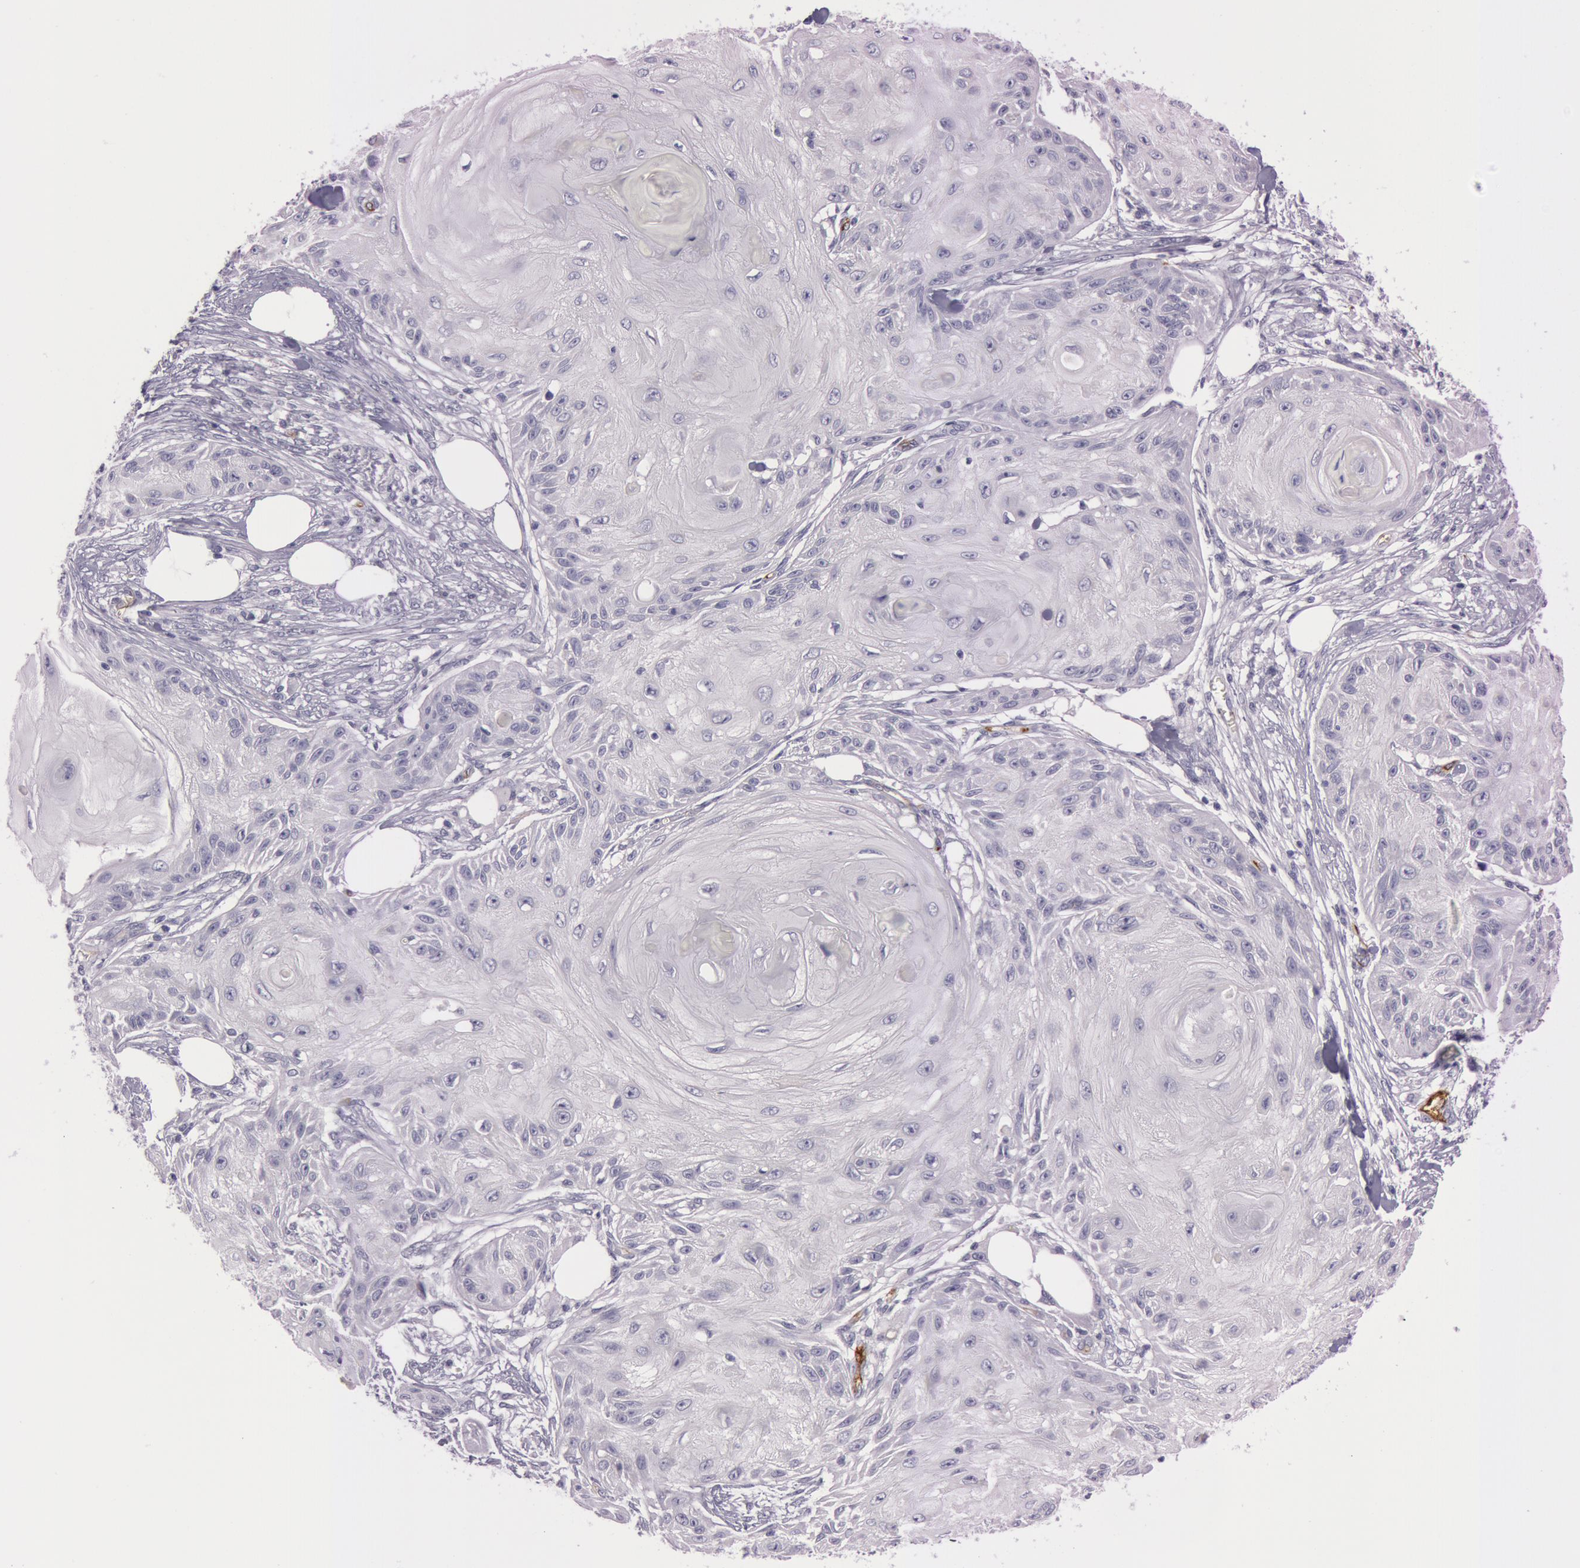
{"staining": {"intensity": "negative", "quantity": "none", "location": "none"}, "tissue": "skin cancer", "cell_type": "Tumor cells", "image_type": "cancer", "snomed": [{"axis": "morphology", "description": "Squamous cell carcinoma, NOS"}, {"axis": "topography", "description": "Skin"}], "caption": "This is an immunohistochemistry (IHC) image of human squamous cell carcinoma (skin). There is no positivity in tumor cells.", "gene": "FOLH1", "patient": {"sex": "female", "age": 88}}